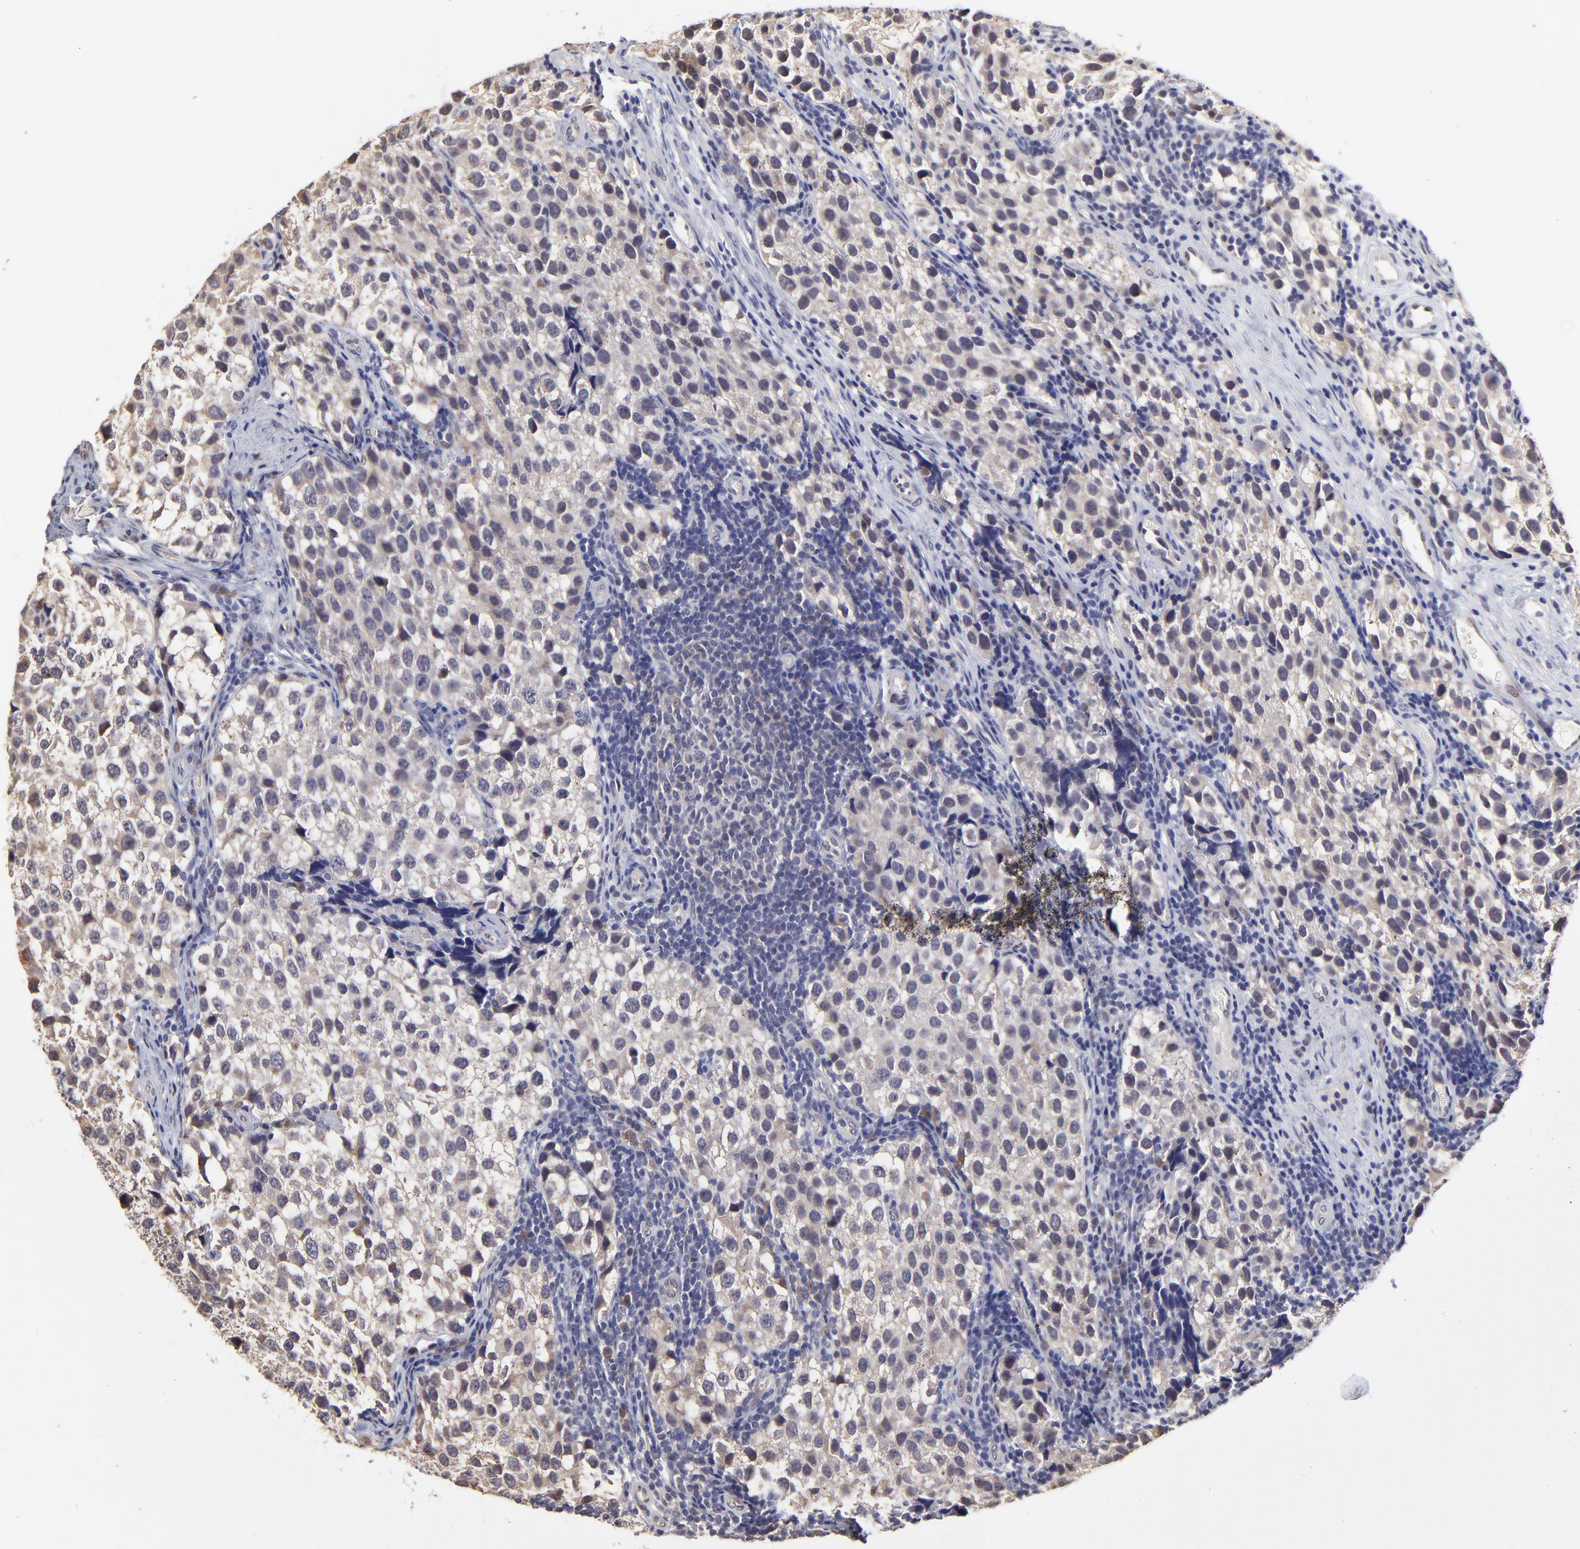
{"staining": {"intensity": "weak", "quantity": ">75%", "location": "cytoplasmic/membranous"}, "tissue": "testis cancer", "cell_type": "Tumor cells", "image_type": "cancer", "snomed": [{"axis": "morphology", "description": "Seminoma, NOS"}, {"axis": "topography", "description": "Testis"}], "caption": "An image of testis seminoma stained for a protein shows weak cytoplasmic/membranous brown staining in tumor cells.", "gene": "ZNF10", "patient": {"sex": "male", "age": 39}}